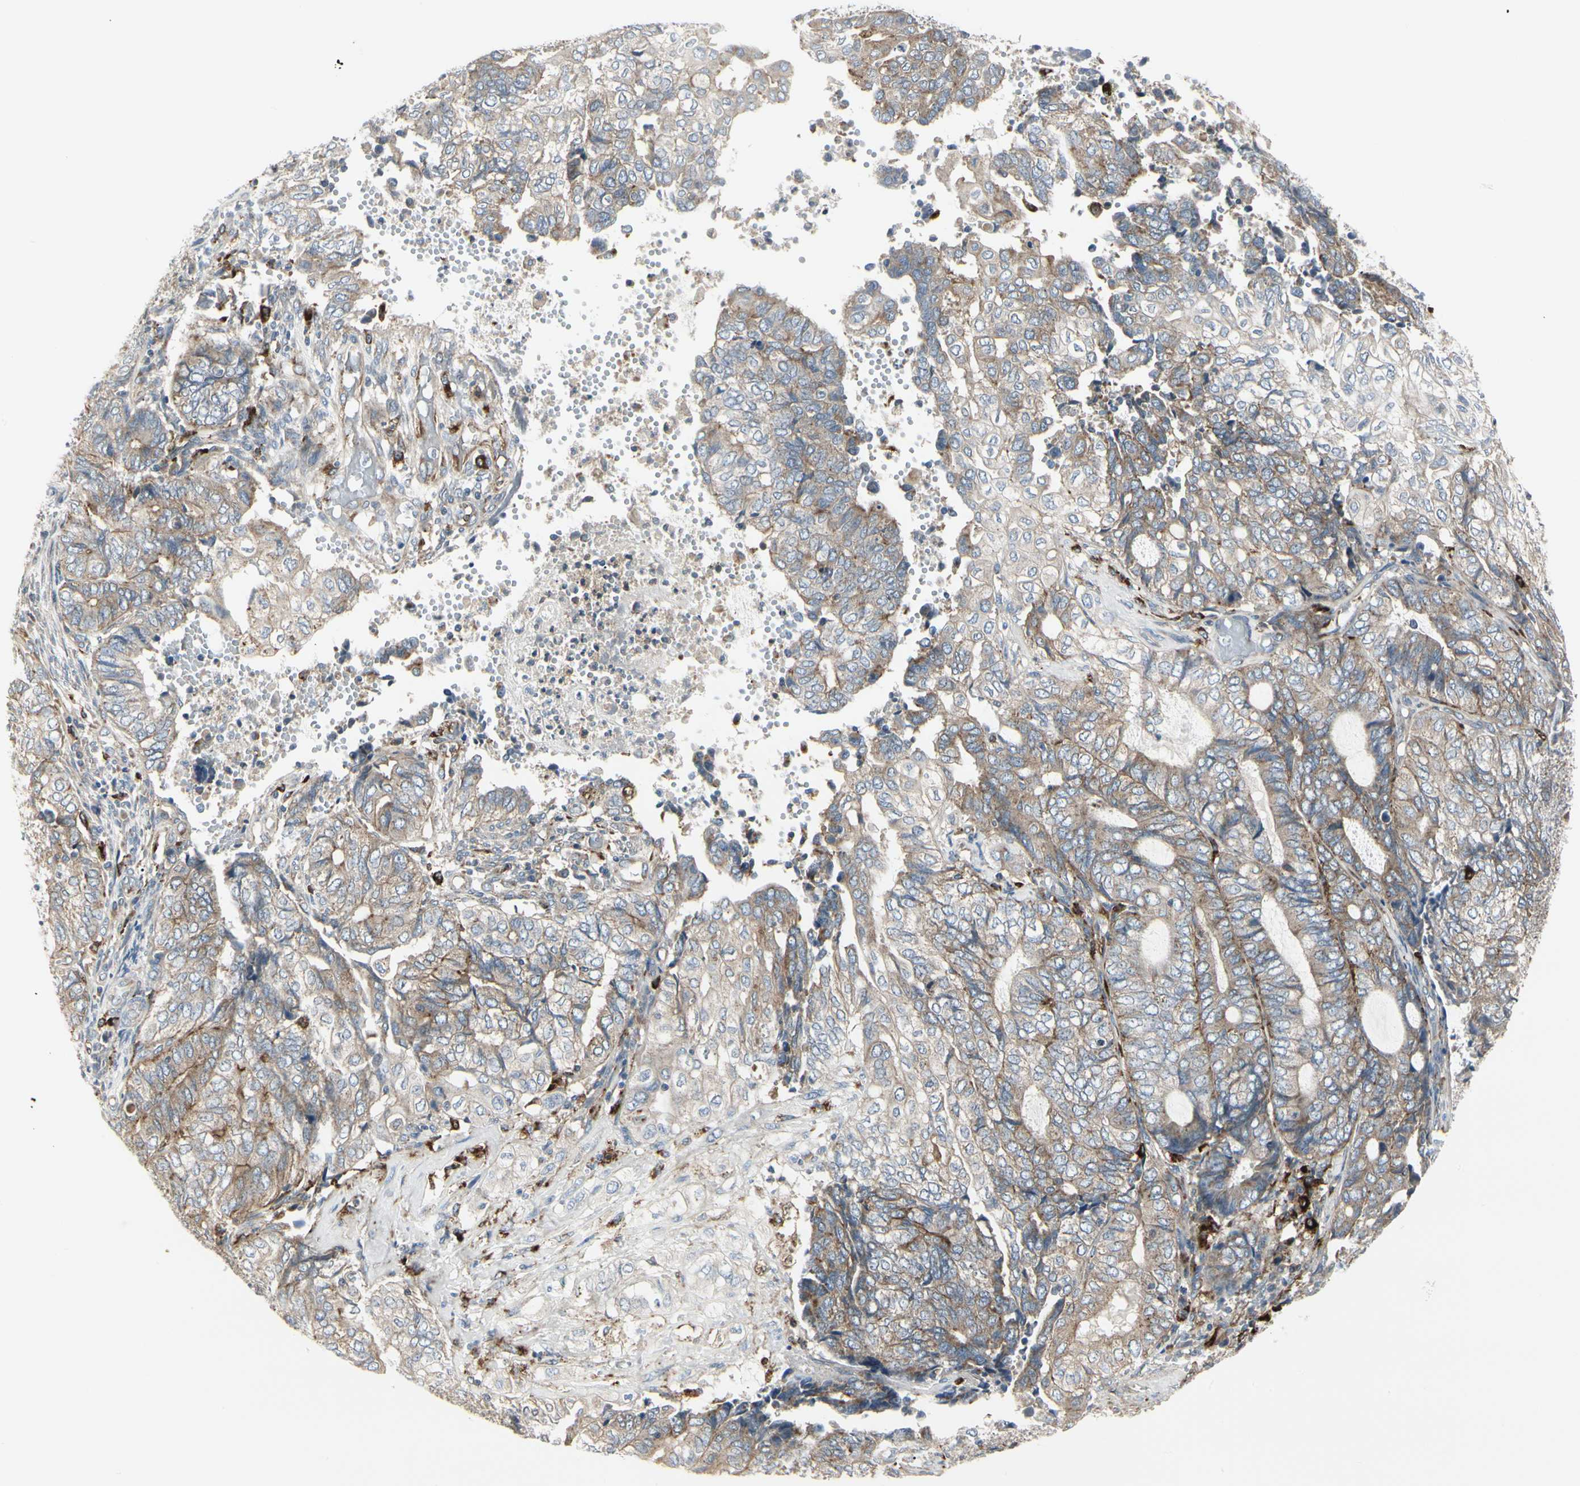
{"staining": {"intensity": "moderate", "quantity": "<25%", "location": "cytoplasmic/membranous"}, "tissue": "endometrial cancer", "cell_type": "Tumor cells", "image_type": "cancer", "snomed": [{"axis": "morphology", "description": "Adenocarcinoma, NOS"}, {"axis": "topography", "description": "Uterus"}, {"axis": "topography", "description": "Endometrium"}], "caption": "The micrograph displays staining of endometrial cancer (adenocarcinoma), revealing moderate cytoplasmic/membranous protein staining (brown color) within tumor cells.", "gene": "ATP6V1B2", "patient": {"sex": "female", "age": 70}}